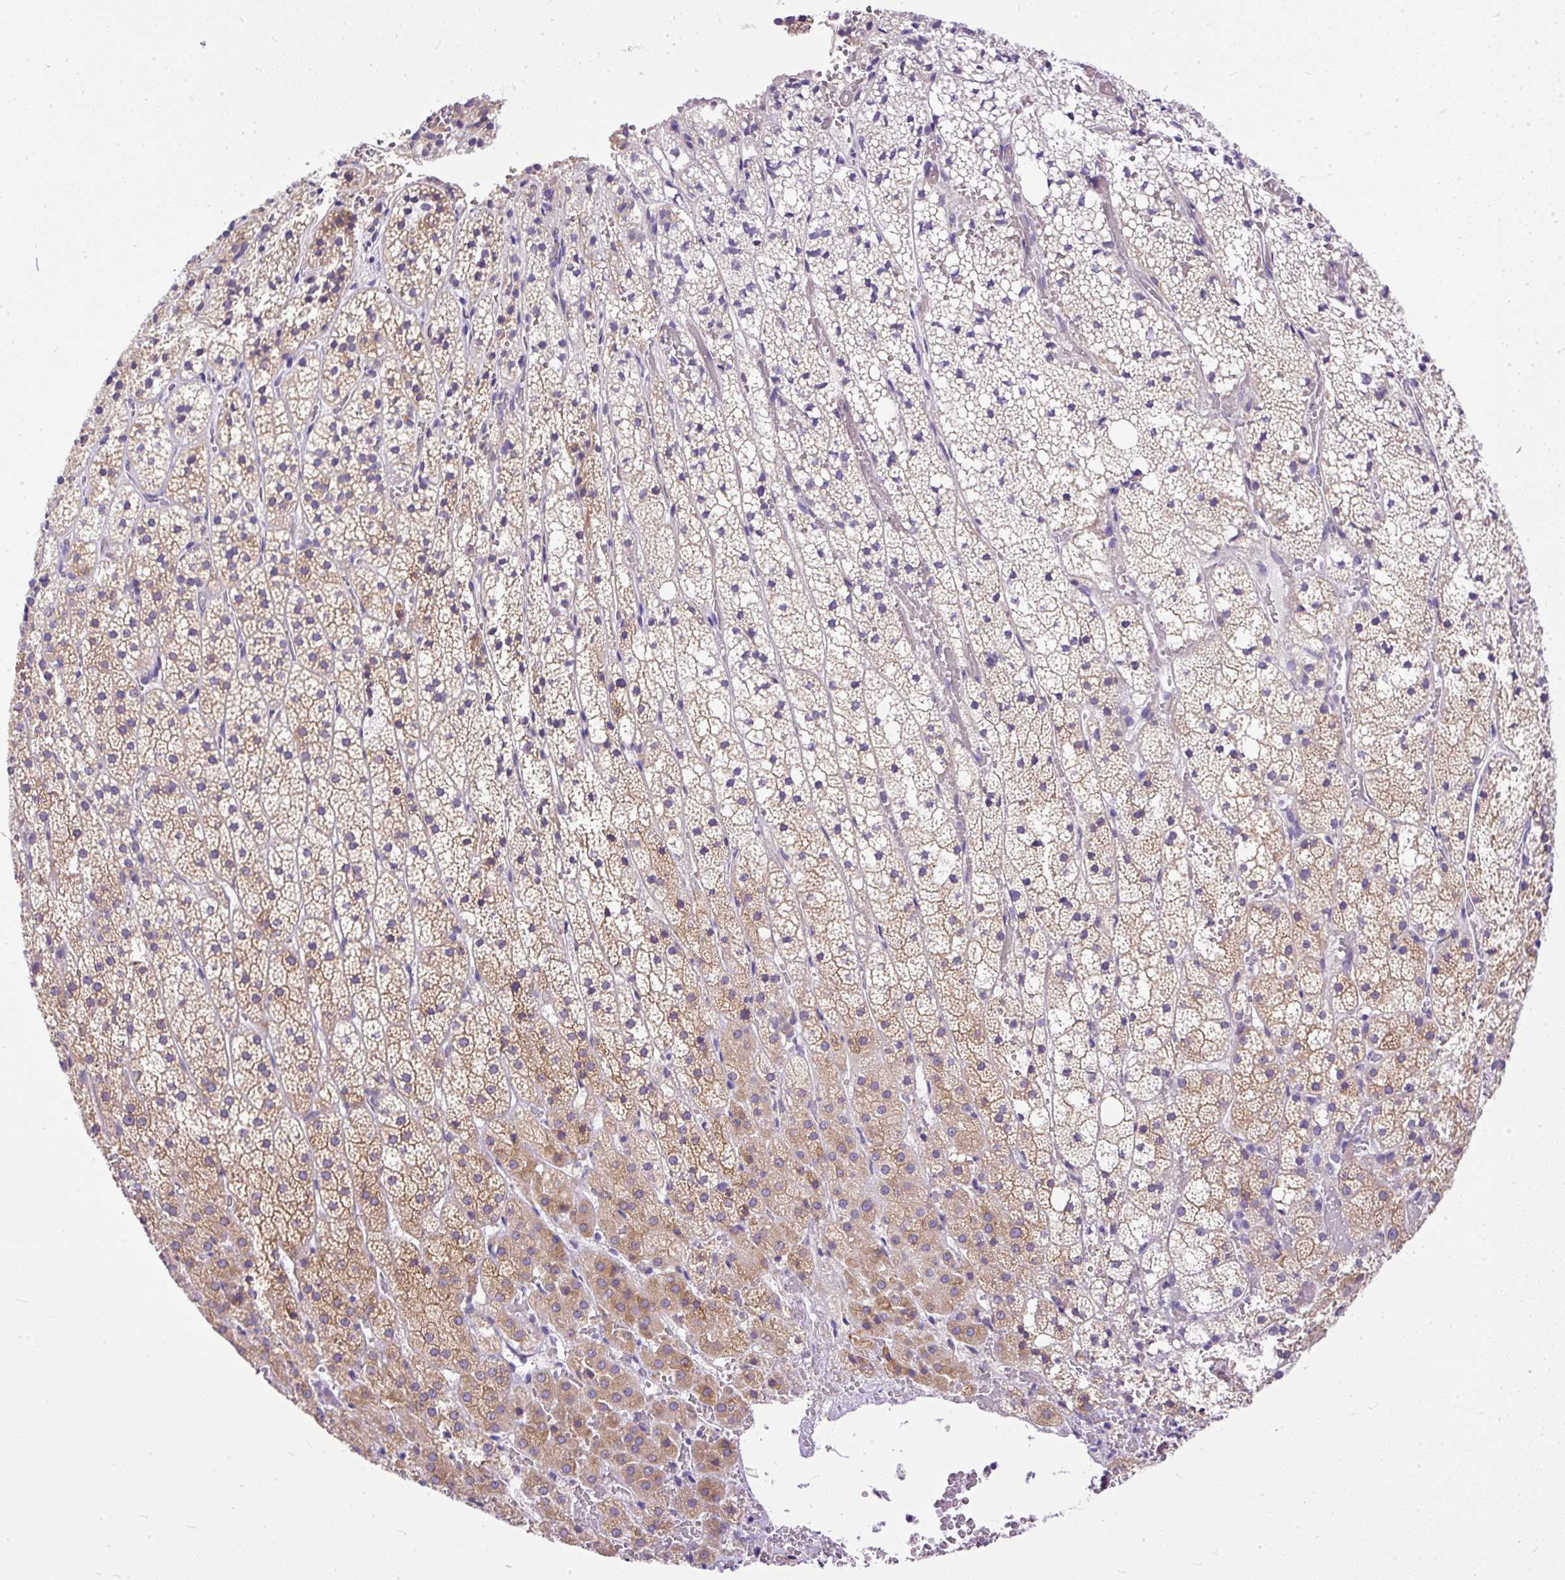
{"staining": {"intensity": "moderate", "quantity": ">75%", "location": "cytoplasmic/membranous"}, "tissue": "adrenal gland", "cell_type": "Glandular cells", "image_type": "normal", "snomed": [{"axis": "morphology", "description": "Normal tissue, NOS"}, {"axis": "topography", "description": "Adrenal gland"}], "caption": "Immunohistochemistry of benign adrenal gland reveals medium levels of moderate cytoplasmic/membranous staining in approximately >75% of glandular cells.", "gene": "AMFR", "patient": {"sex": "male", "age": 53}}